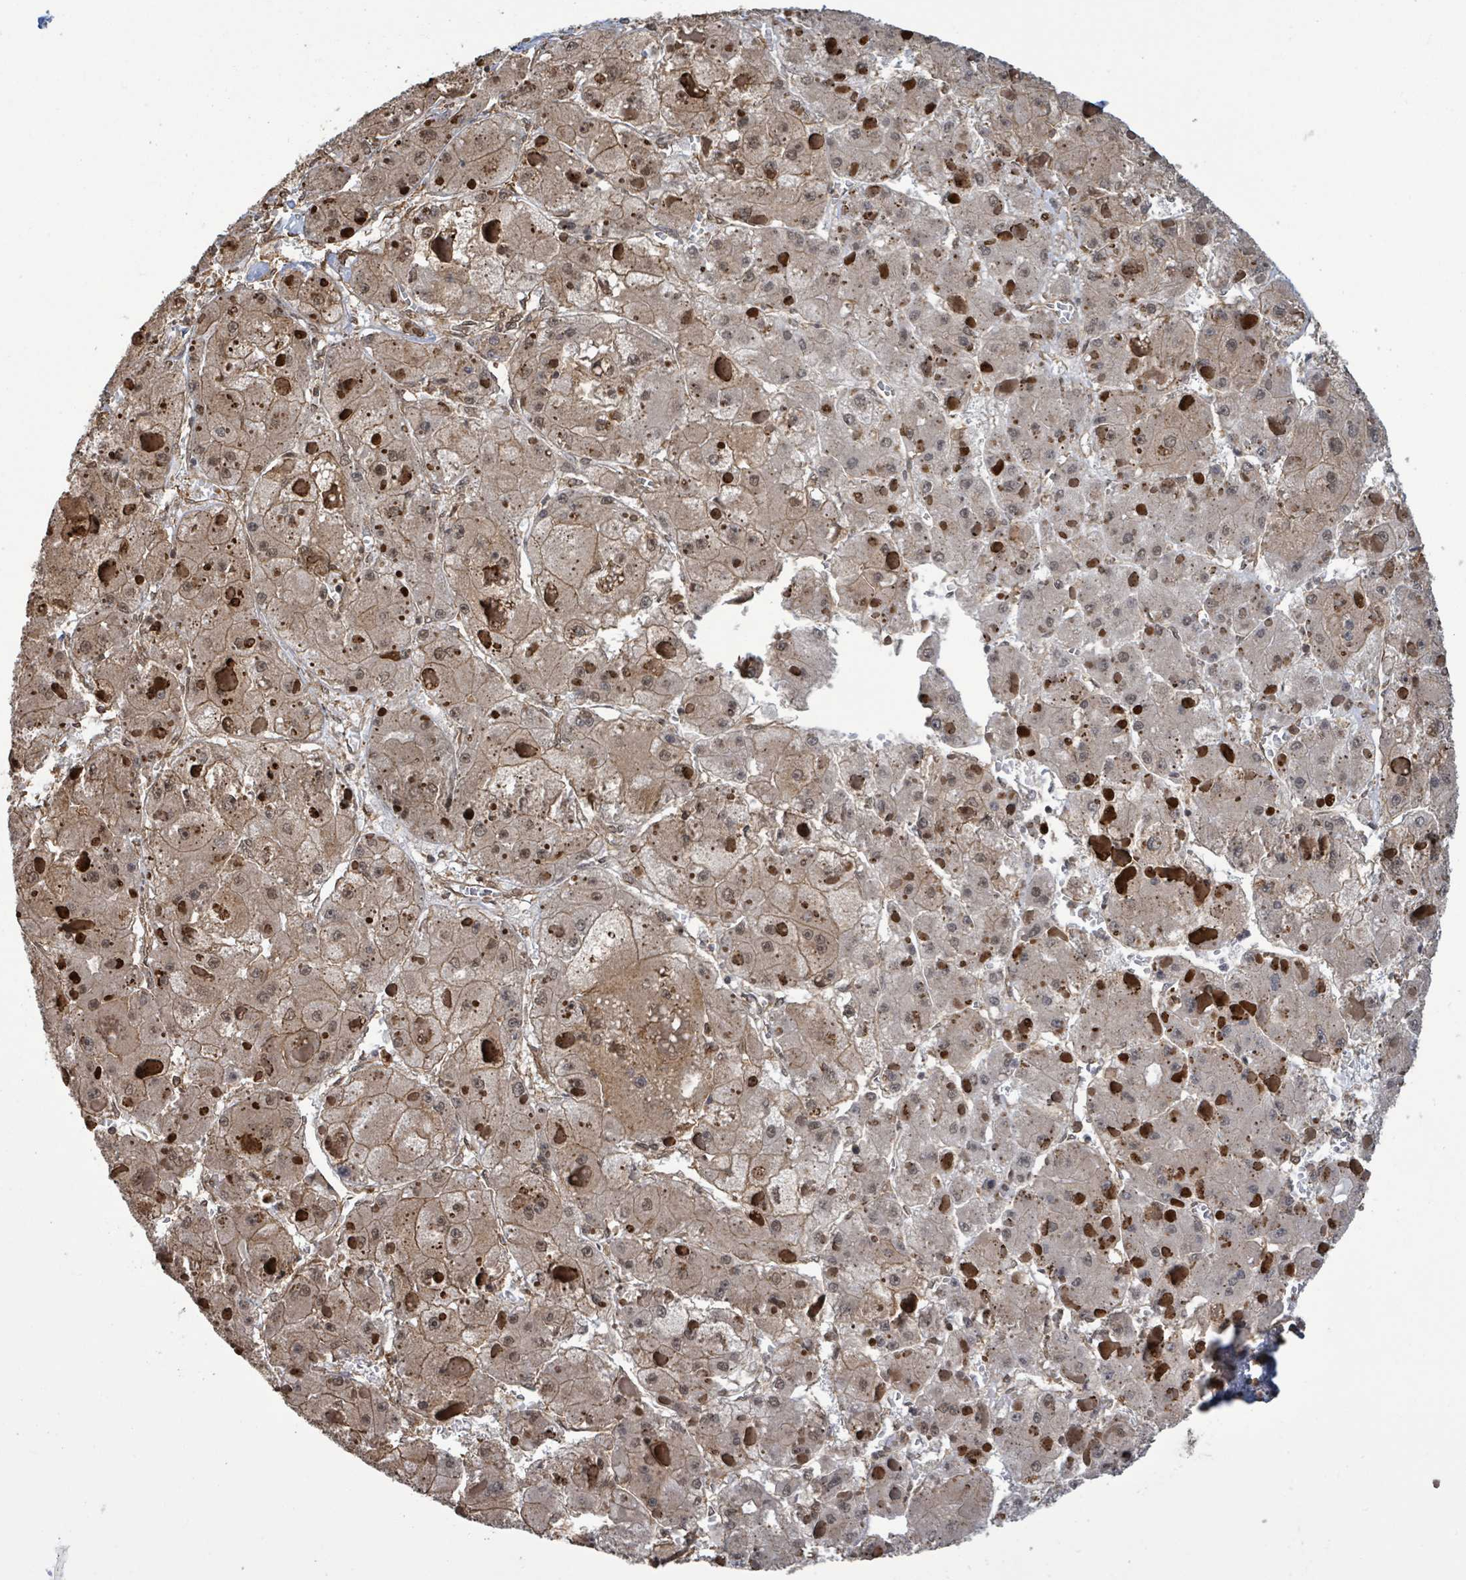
{"staining": {"intensity": "weak", "quantity": ">75%", "location": "cytoplasmic/membranous,nuclear"}, "tissue": "liver cancer", "cell_type": "Tumor cells", "image_type": "cancer", "snomed": [{"axis": "morphology", "description": "Carcinoma, Hepatocellular, NOS"}, {"axis": "topography", "description": "Liver"}], "caption": "Liver cancer (hepatocellular carcinoma) stained with a protein marker displays weak staining in tumor cells.", "gene": "KLC1", "patient": {"sex": "female", "age": 73}}